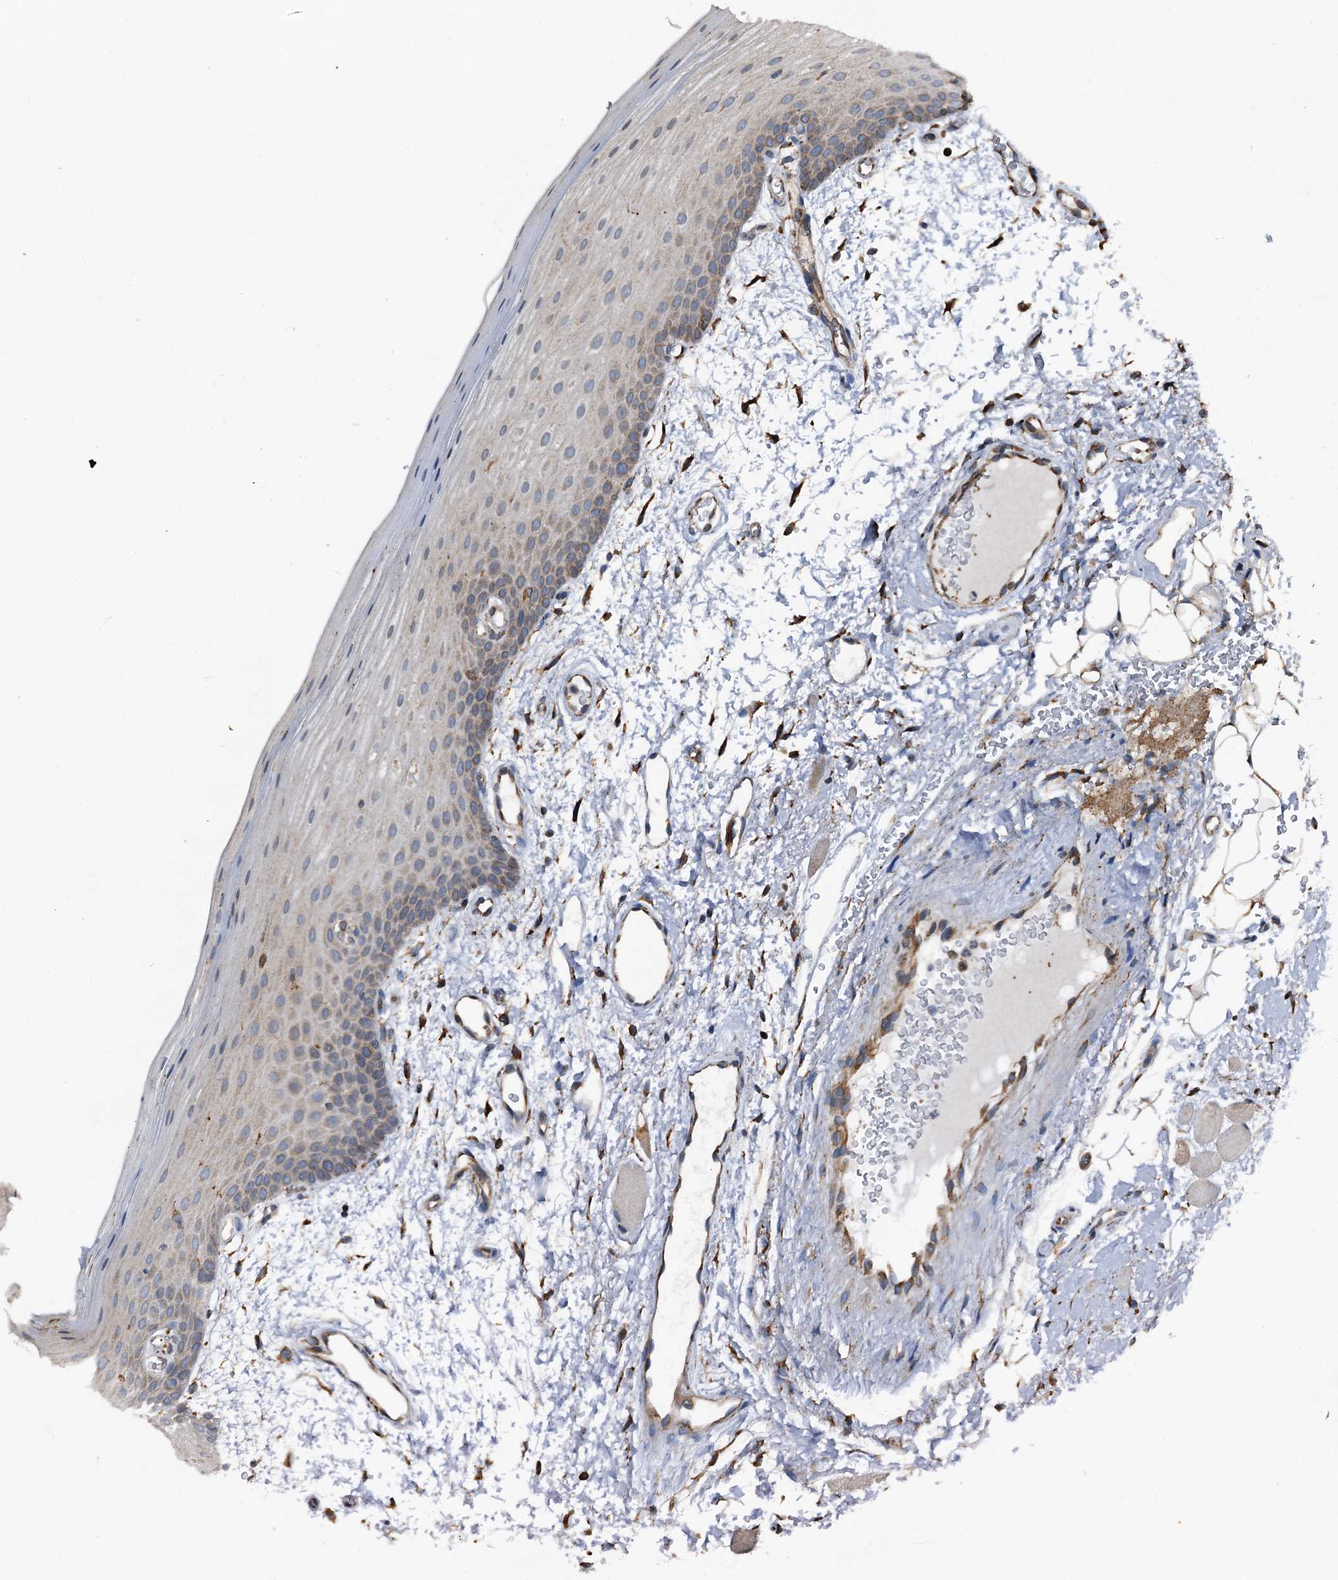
{"staining": {"intensity": "moderate", "quantity": "<25%", "location": "cytoplasmic/membranous,nuclear"}, "tissue": "oral mucosa", "cell_type": "Squamous epithelial cells", "image_type": "normal", "snomed": [{"axis": "morphology", "description": "Normal tissue, NOS"}, {"axis": "topography", "description": "Oral tissue"}], "caption": "Oral mucosa stained with a brown dye exhibits moderate cytoplasmic/membranous,nuclear positive staining in approximately <25% of squamous epithelial cells.", "gene": "NEURL1B", "patient": {"sex": "male", "age": 68}}